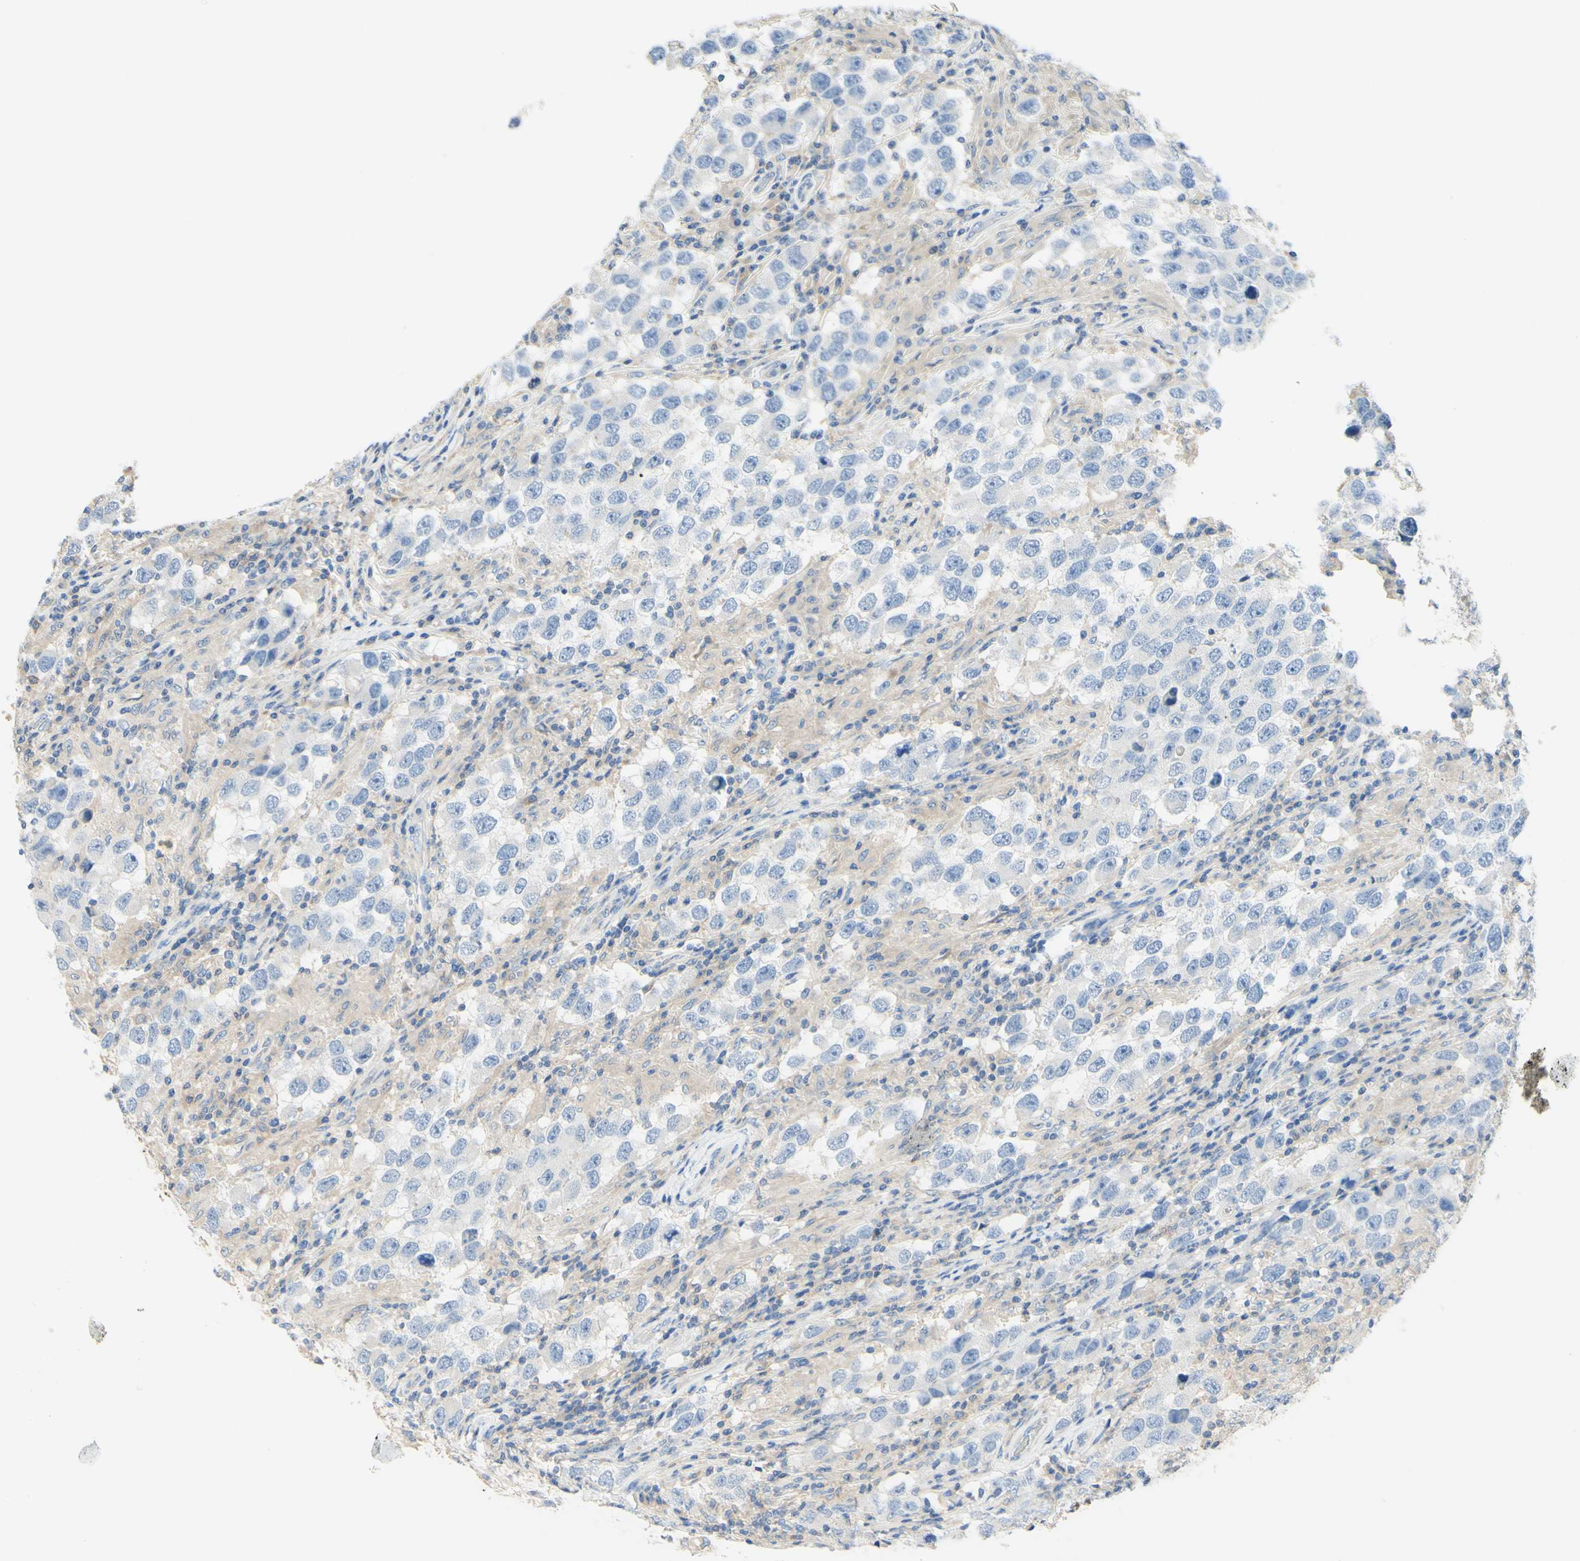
{"staining": {"intensity": "negative", "quantity": "none", "location": "none"}, "tissue": "testis cancer", "cell_type": "Tumor cells", "image_type": "cancer", "snomed": [{"axis": "morphology", "description": "Carcinoma, Embryonal, NOS"}, {"axis": "topography", "description": "Testis"}], "caption": "Testis cancer stained for a protein using immunohistochemistry (IHC) demonstrates no expression tumor cells.", "gene": "MTM1", "patient": {"sex": "male", "age": 21}}